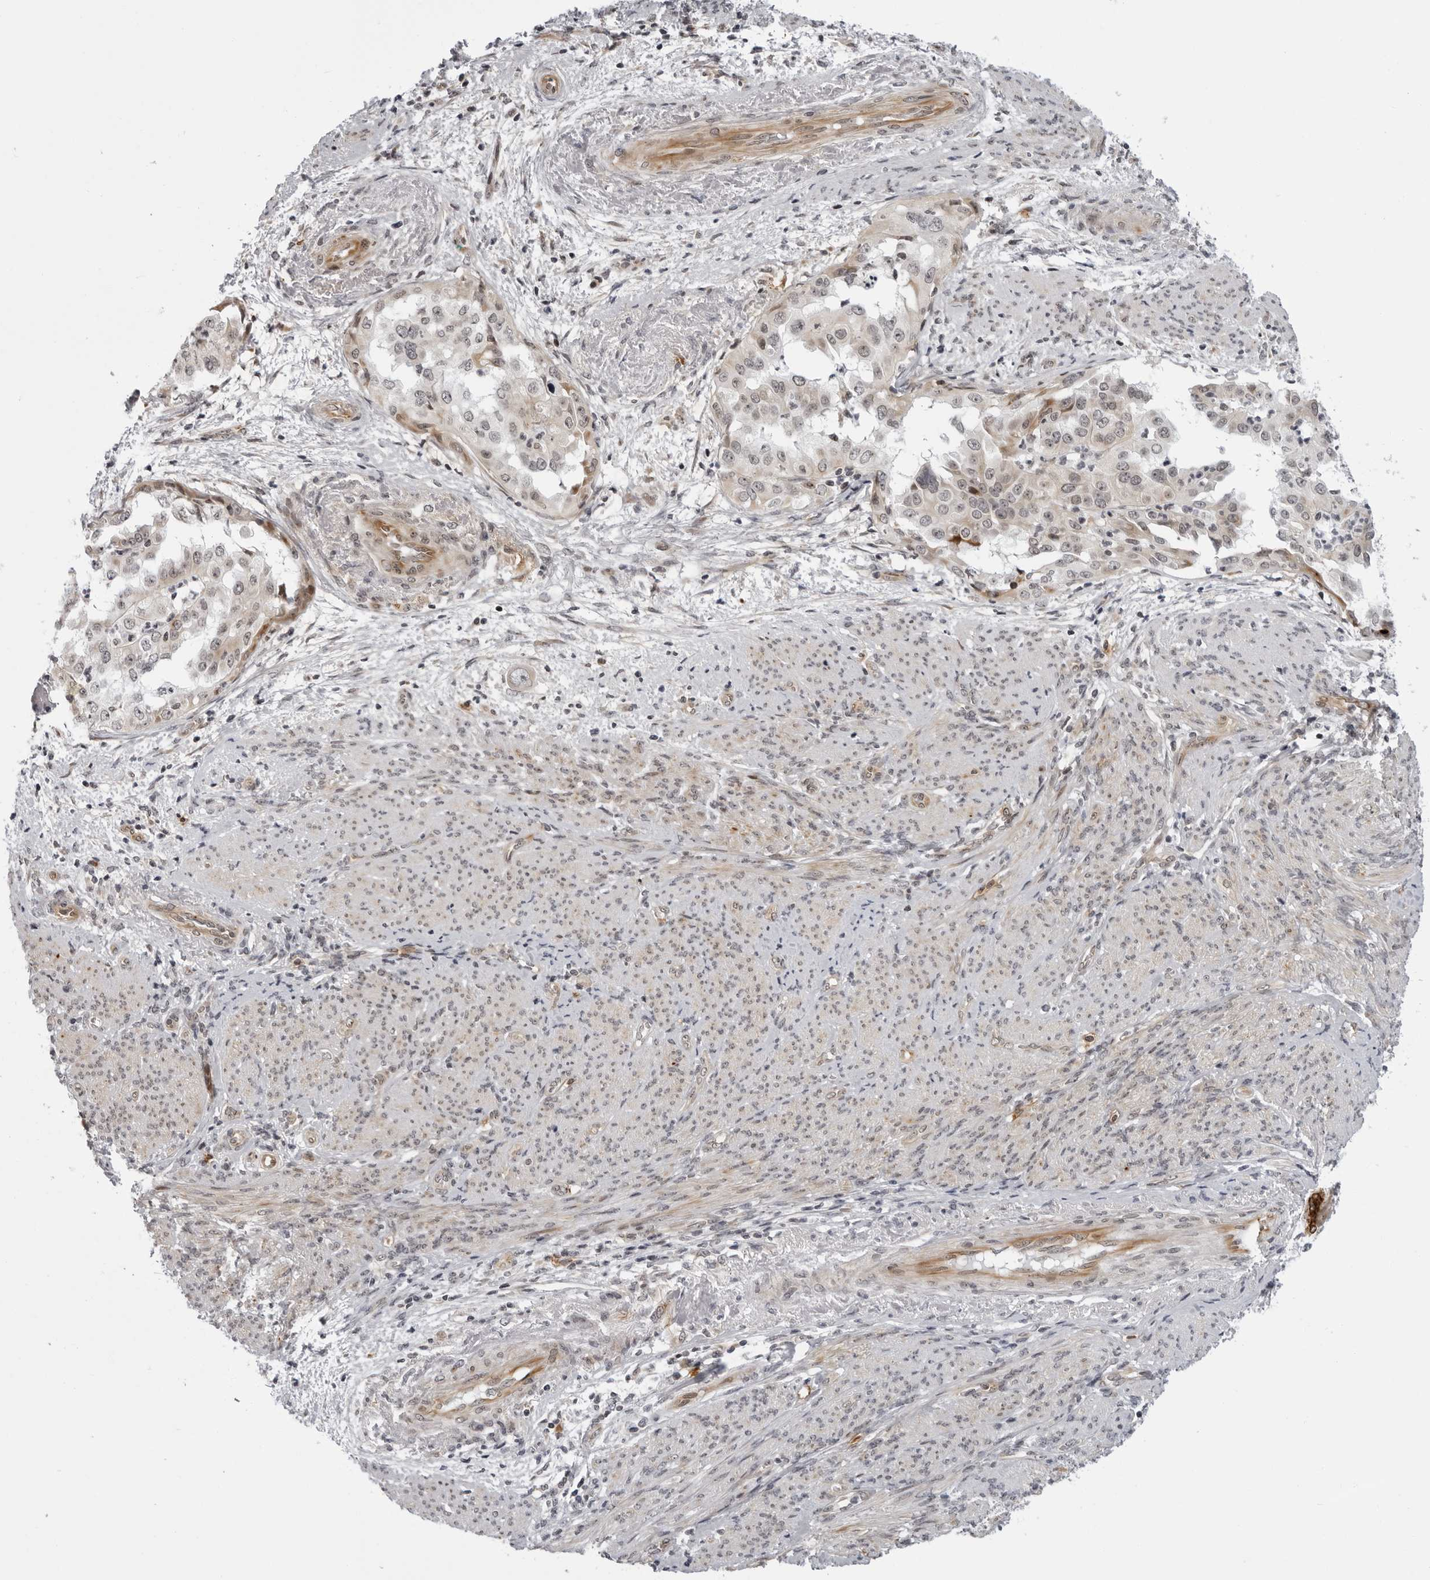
{"staining": {"intensity": "weak", "quantity": "<25%", "location": "cytoplasmic/membranous"}, "tissue": "endometrial cancer", "cell_type": "Tumor cells", "image_type": "cancer", "snomed": [{"axis": "morphology", "description": "Adenocarcinoma, NOS"}, {"axis": "topography", "description": "Endometrium"}], "caption": "This is an immunohistochemistry micrograph of endometrial cancer. There is no positivity in tumor cells.", "gene": "GCSAML", "patient": {"sex": "female", "age": 85}}